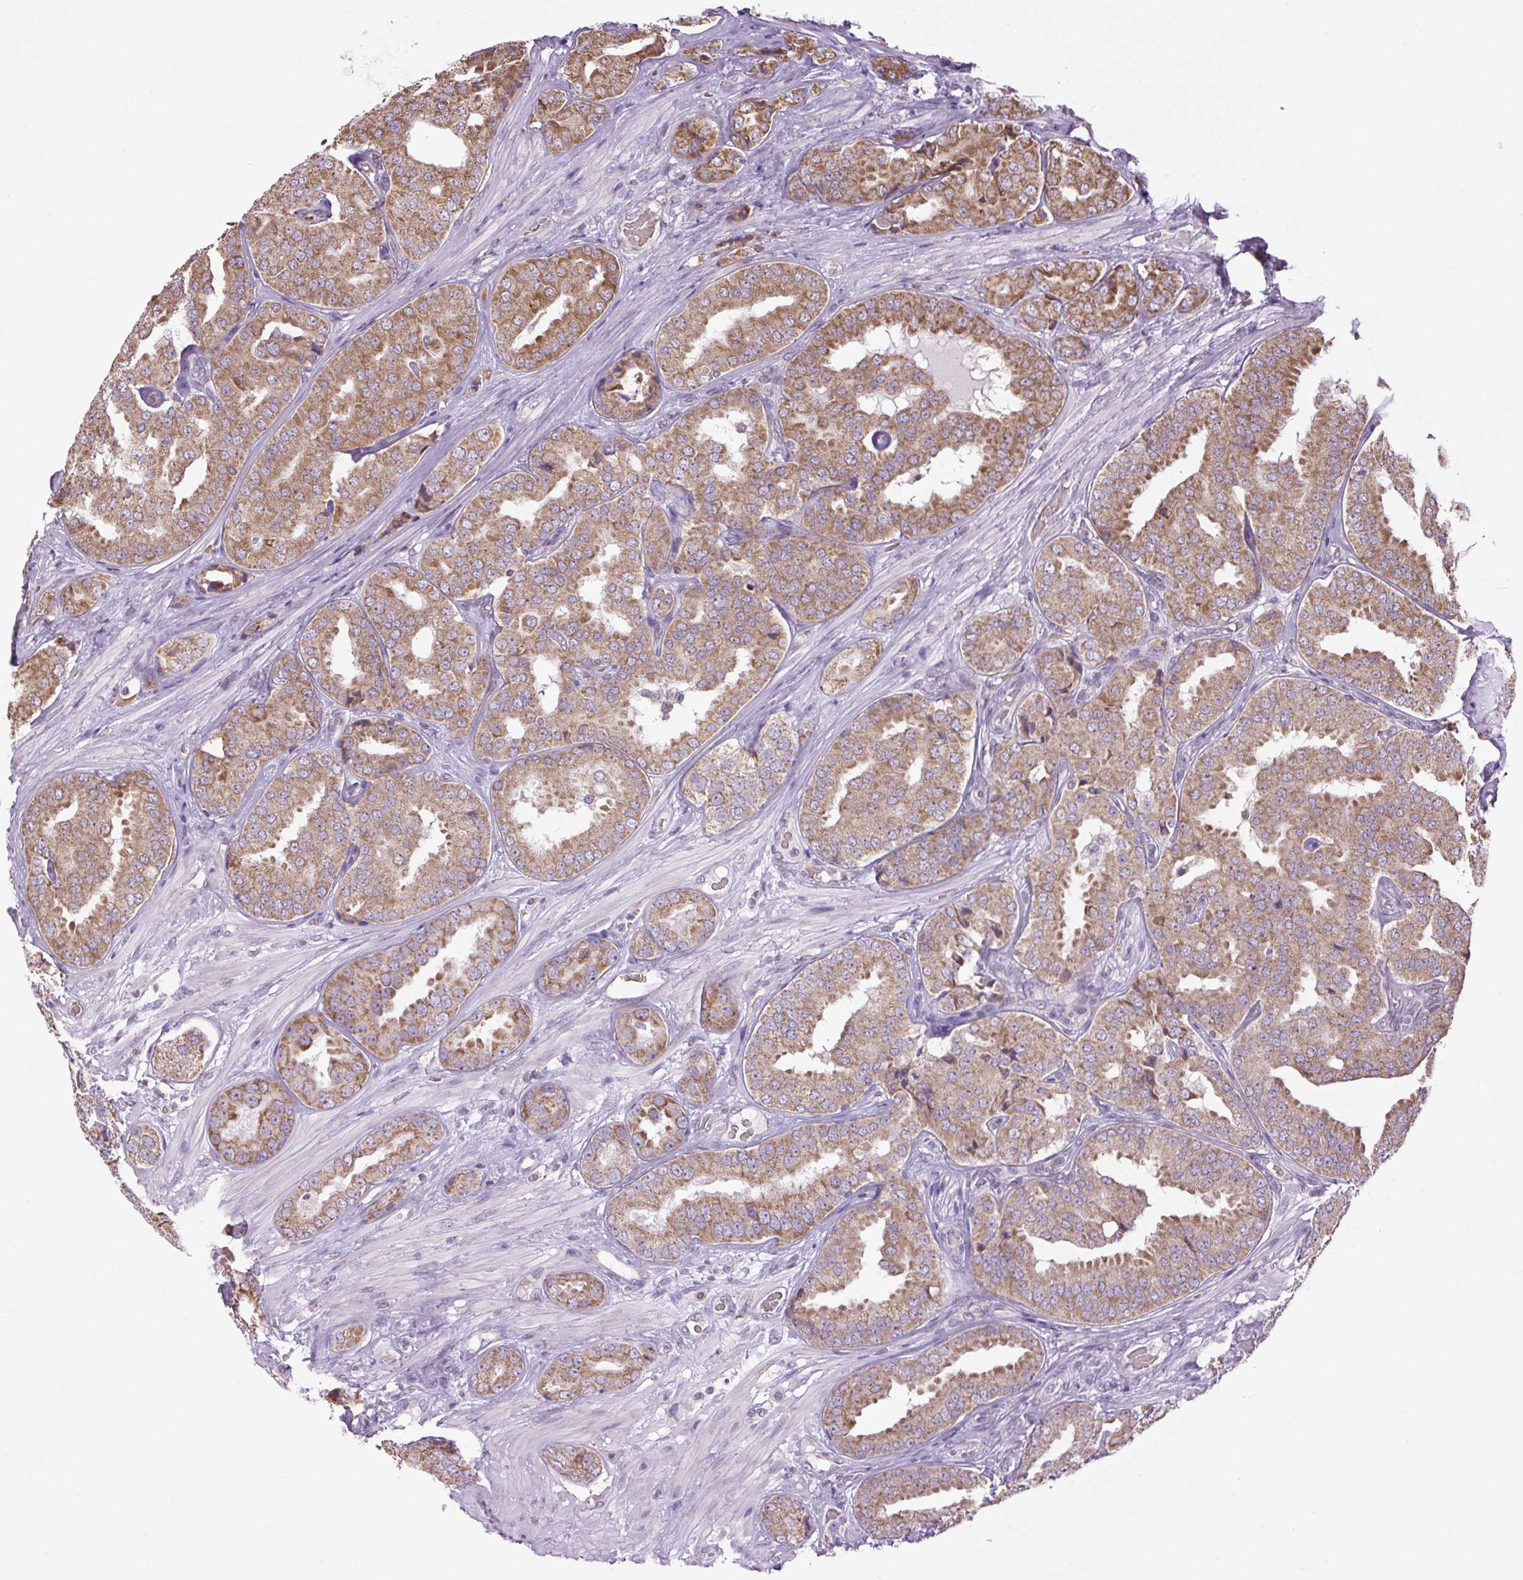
{"staining": {"intensity": "moderate", "quantity": ">75%", "location": "cytoplasmic/membranous"}, "tissue": "prostate cancer", "cell_type": "Tumor cells", "image_type": "cancer", "snomed": [{"axis": "morphology", "description": "Adenocarcinoma, High grade"}, {"axis": "topography", "description": "Prostate"}], "caption": "Immunohistochemical staining of human adenocarcinoma (high-grade) (prostate) exhibits medium levels of moderate cytoplasmic/membranous protein positivity in approximately >75% of tumor cells.", "gene": "SCO2", "patient": {"sex": "male", "age": 63}}